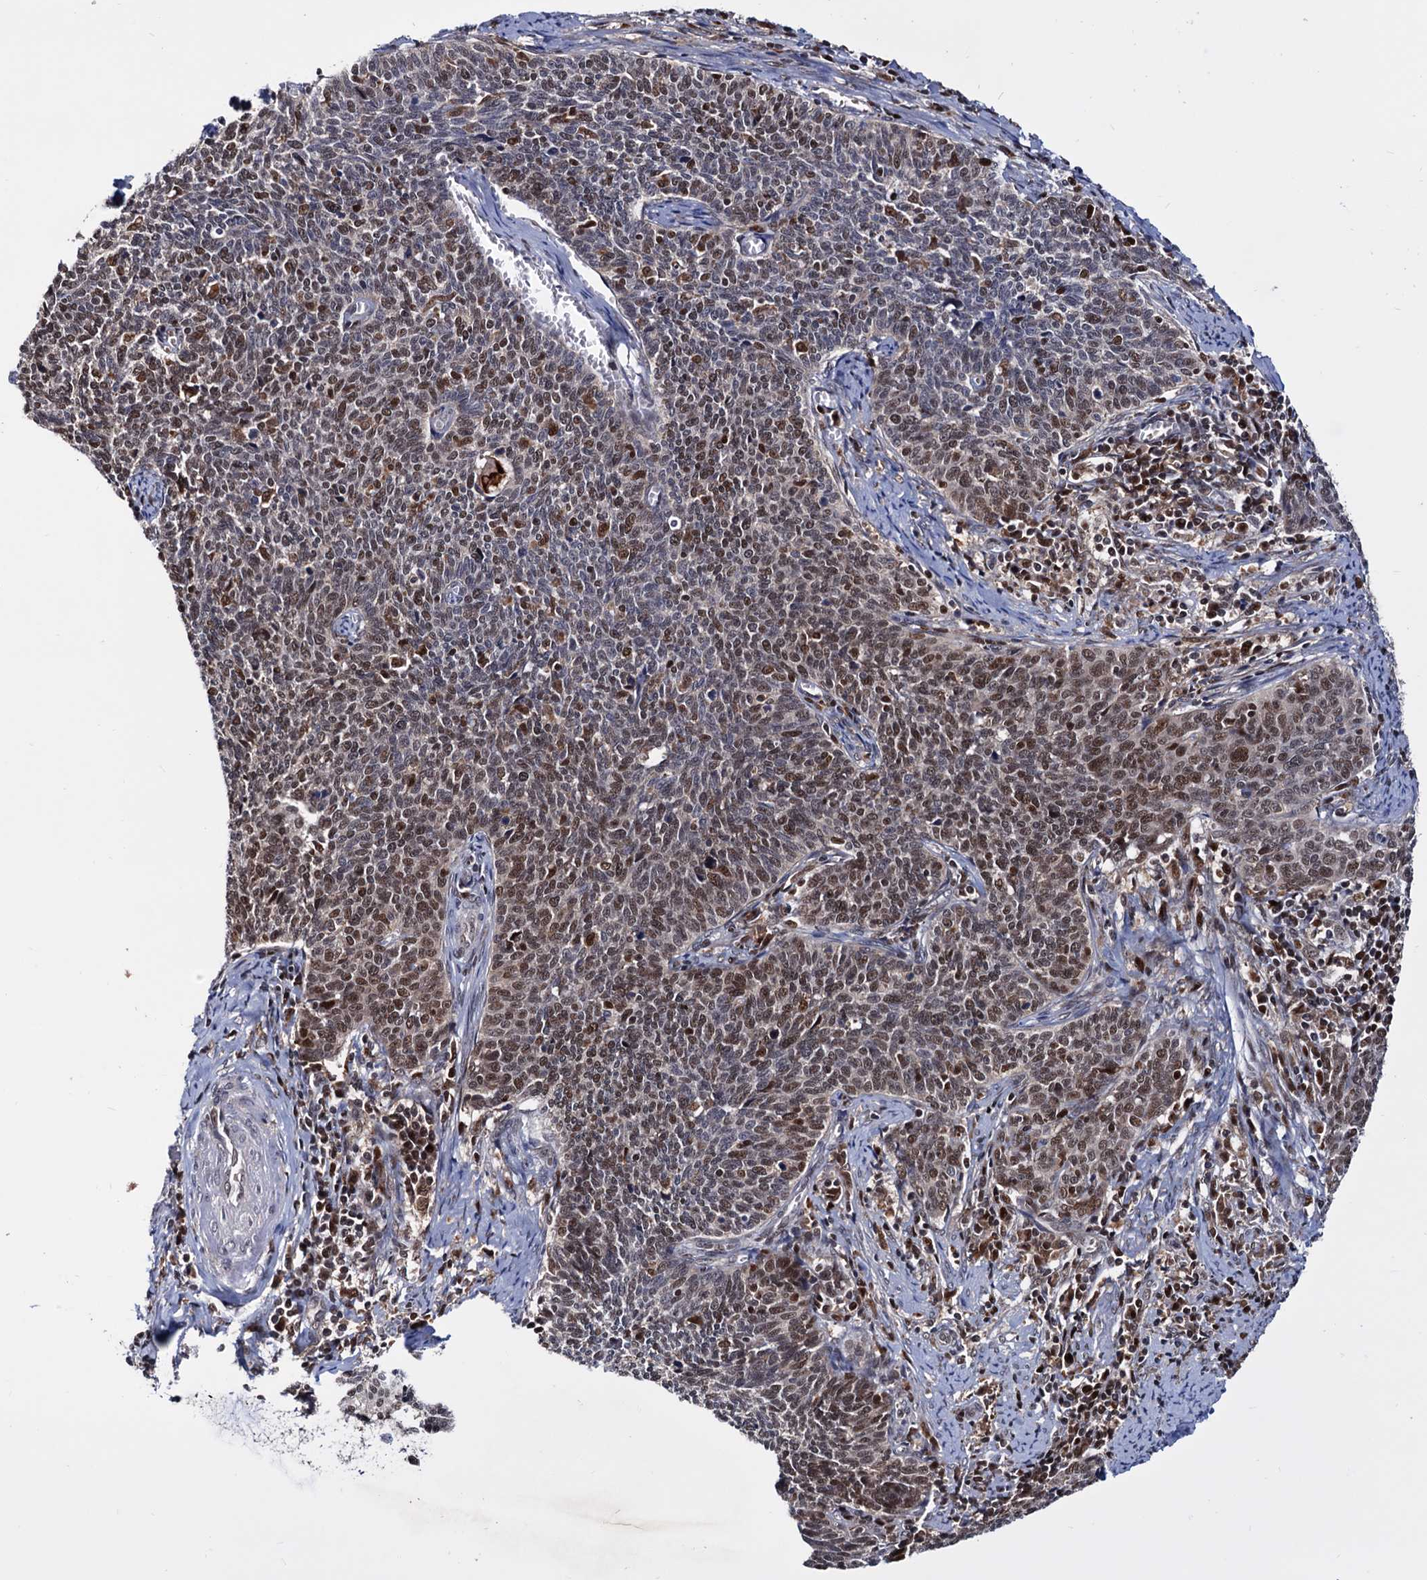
{"staining": {"intensity": "moderate", "quantity": ">75%", "location": "nuclear"}, "tissue": "cervical cancer", "cell_type": "Tumor cells", "image_type": "cancer", "snomed": [{"axis": "morphology", "description": "Squamous cell carcinoma, NOS"}, {"axis": "topography", "description": "Cervix"}], "caption": "Immunohistochemical staining of human cervical cancer reveals medium levels of moderate nuclear expression in about >75% of tumor cells.", "gene": "RNASEH2B", "patient": {"sex": "female", "age": 39}}